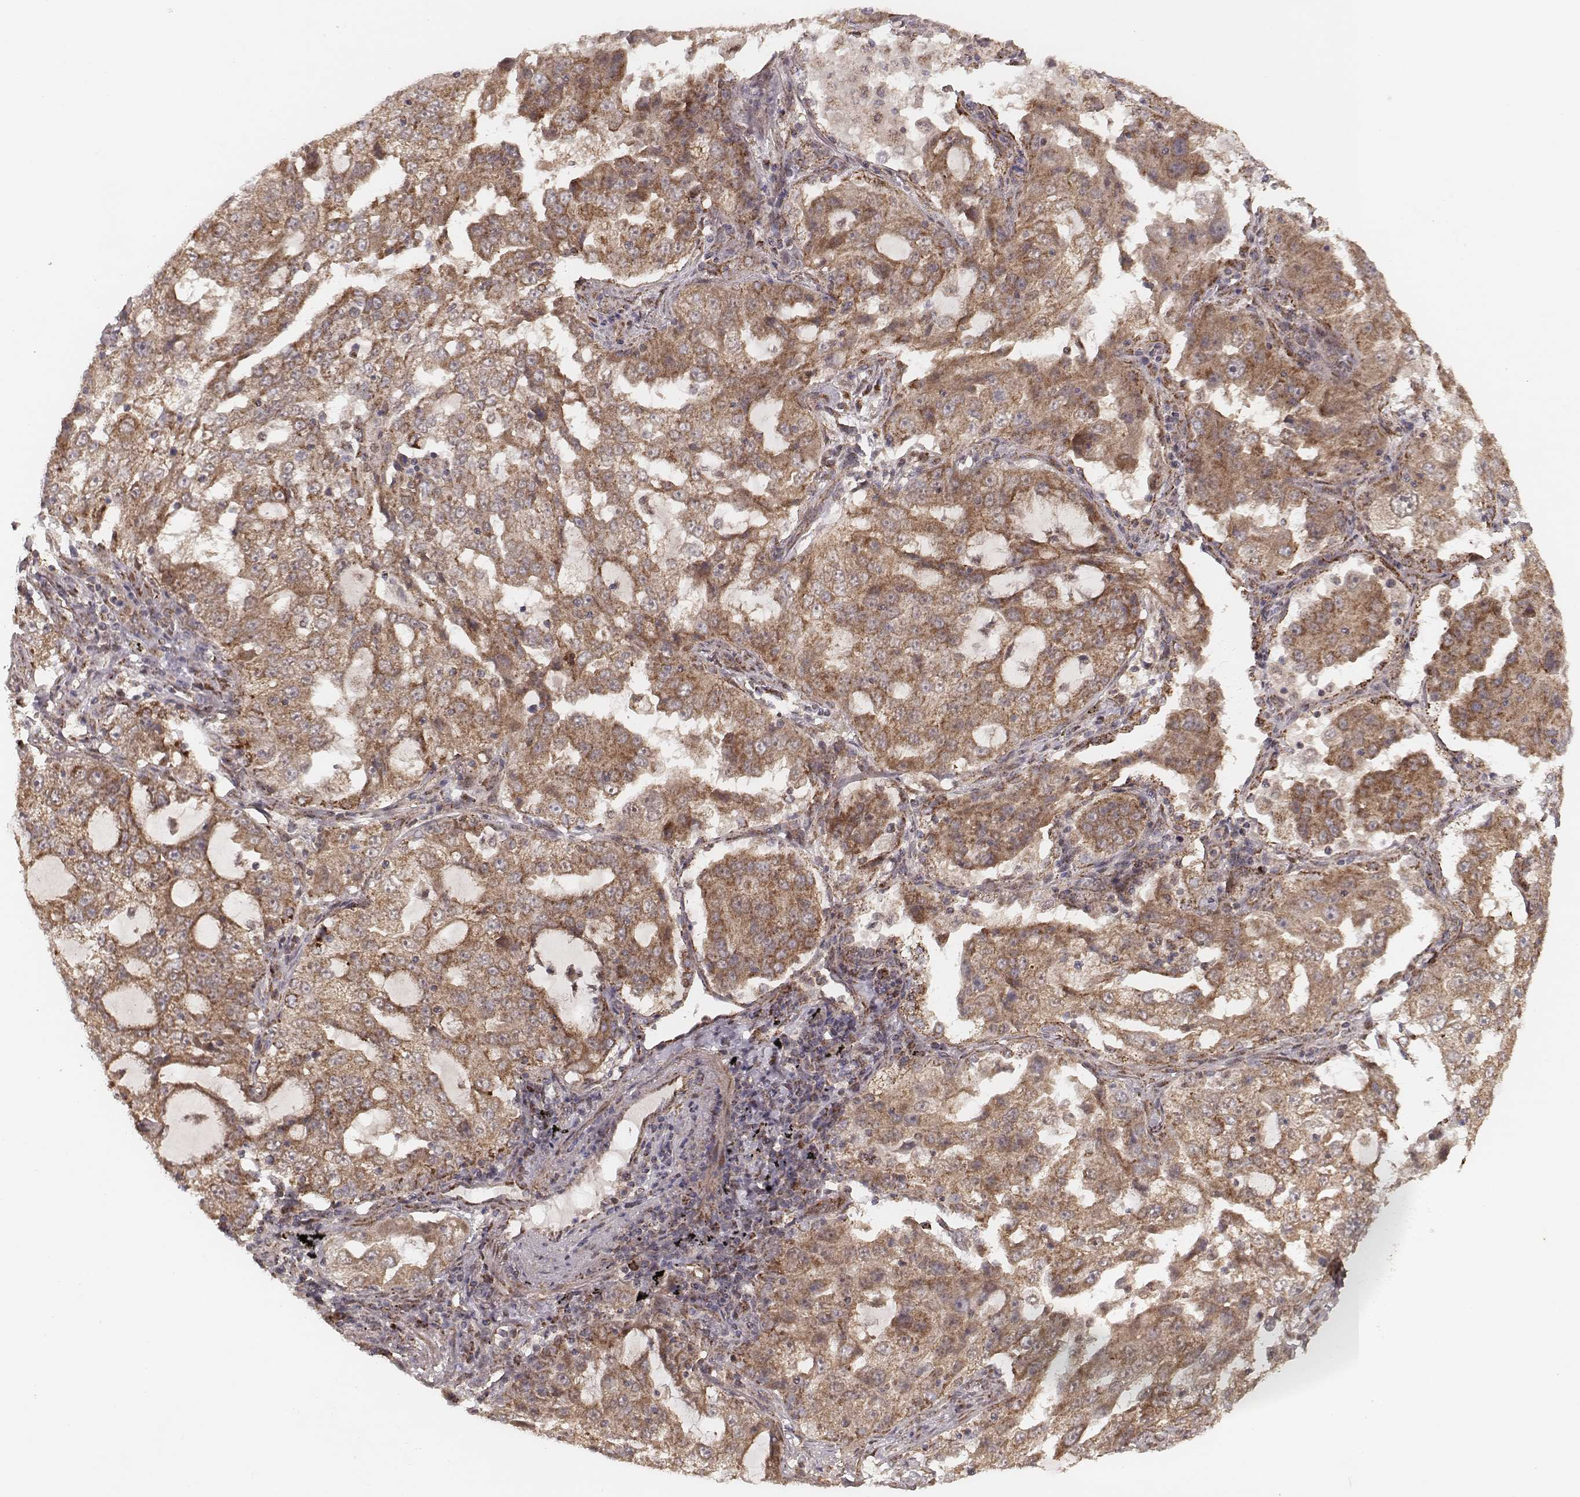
{"staining": {"intensity": "moderate", "quantity": ">75%", "location": "cytoplasmic/membranous"}, "tissue": "lung cancer", "cell_type": "Tumor cells", "image_type": "cancer", "snomed": [{"axis": "morphology", "description": "Adenocarcinoma, NOS"}, {"axis": "topography", "description": "Lung"}], "caption": "Lung cancer (adenocarcinoma) stained with IHC displays moderate cytoplasmic/membranous staining in approximately >75% of tumor cells. (DAB (3,3'-diaminobenzidine) IHC with brightfield microscopy, high magnification).", "gene": "NDUFA7", "patient": {"sex": "female", "age": 61}}